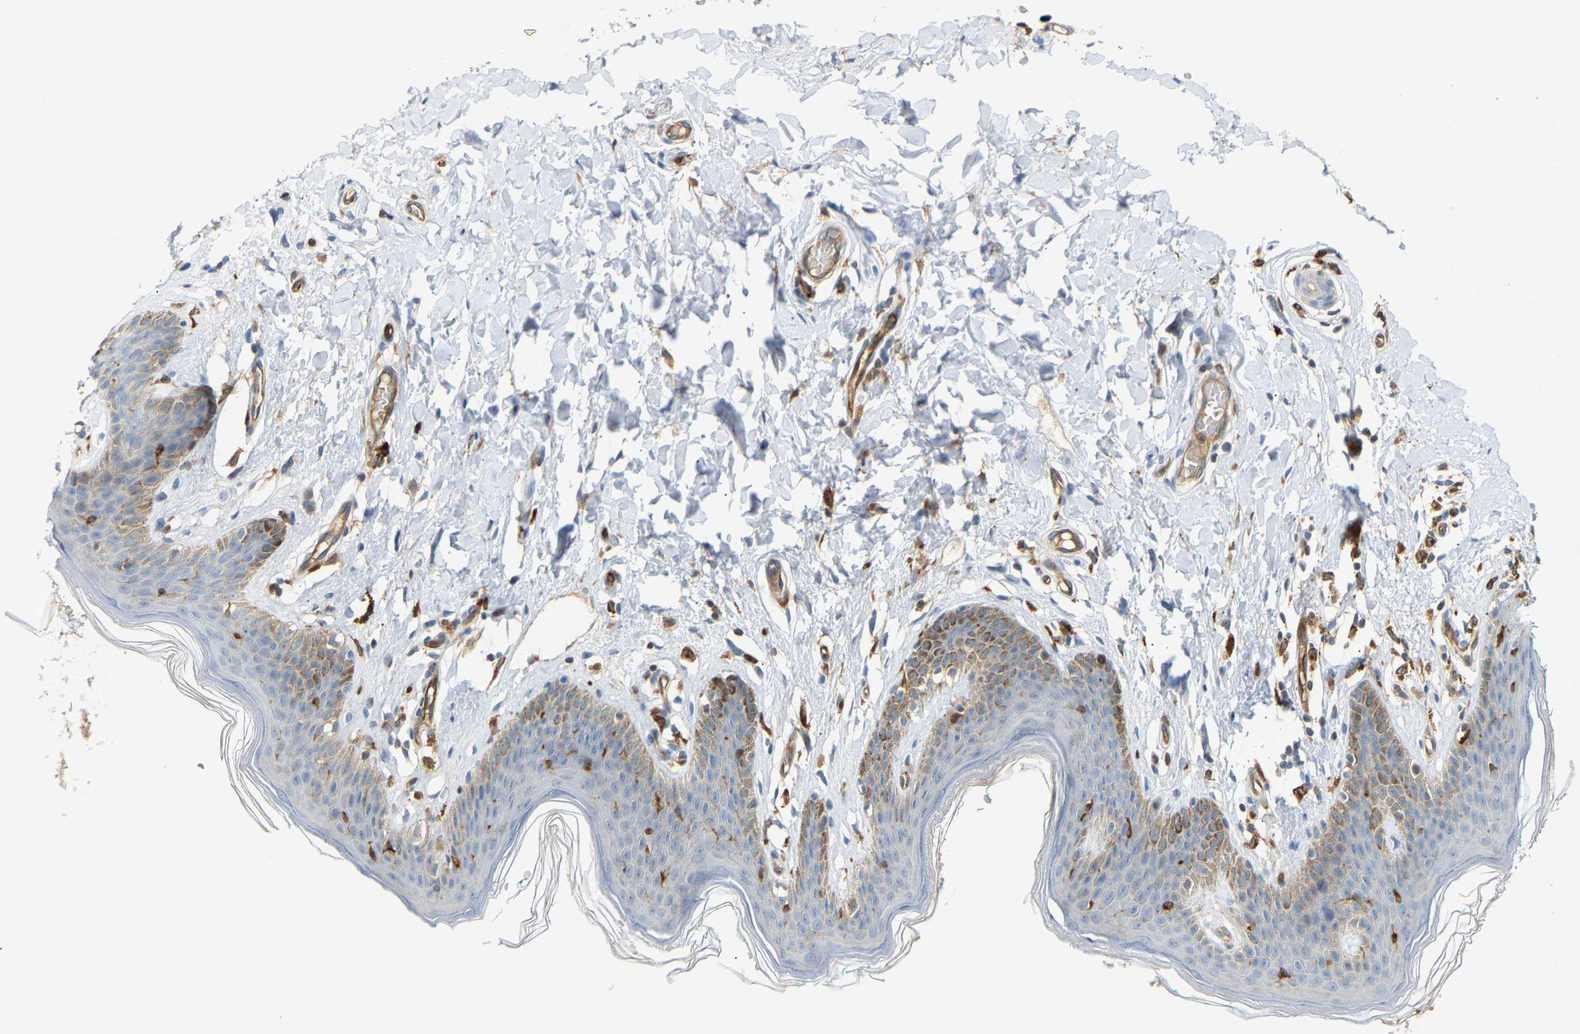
{"staining": {"intensity": "weak", "quantity": "<25%", "location": "cytoplasmic/membranous"}, "tissue": "skin", "cell_type": "Epidermal cells", "image_type": "normal", "snomed": [{"axis": "morphology", "description": "Normal tissue, NOS"}, {"axis": "topography", "description": "Vulva"}], "caption": "There is no significant staining in epidermal cells of skin.", "gene": "PLCG2", "patient": {"sex": "female", "age": 66}}